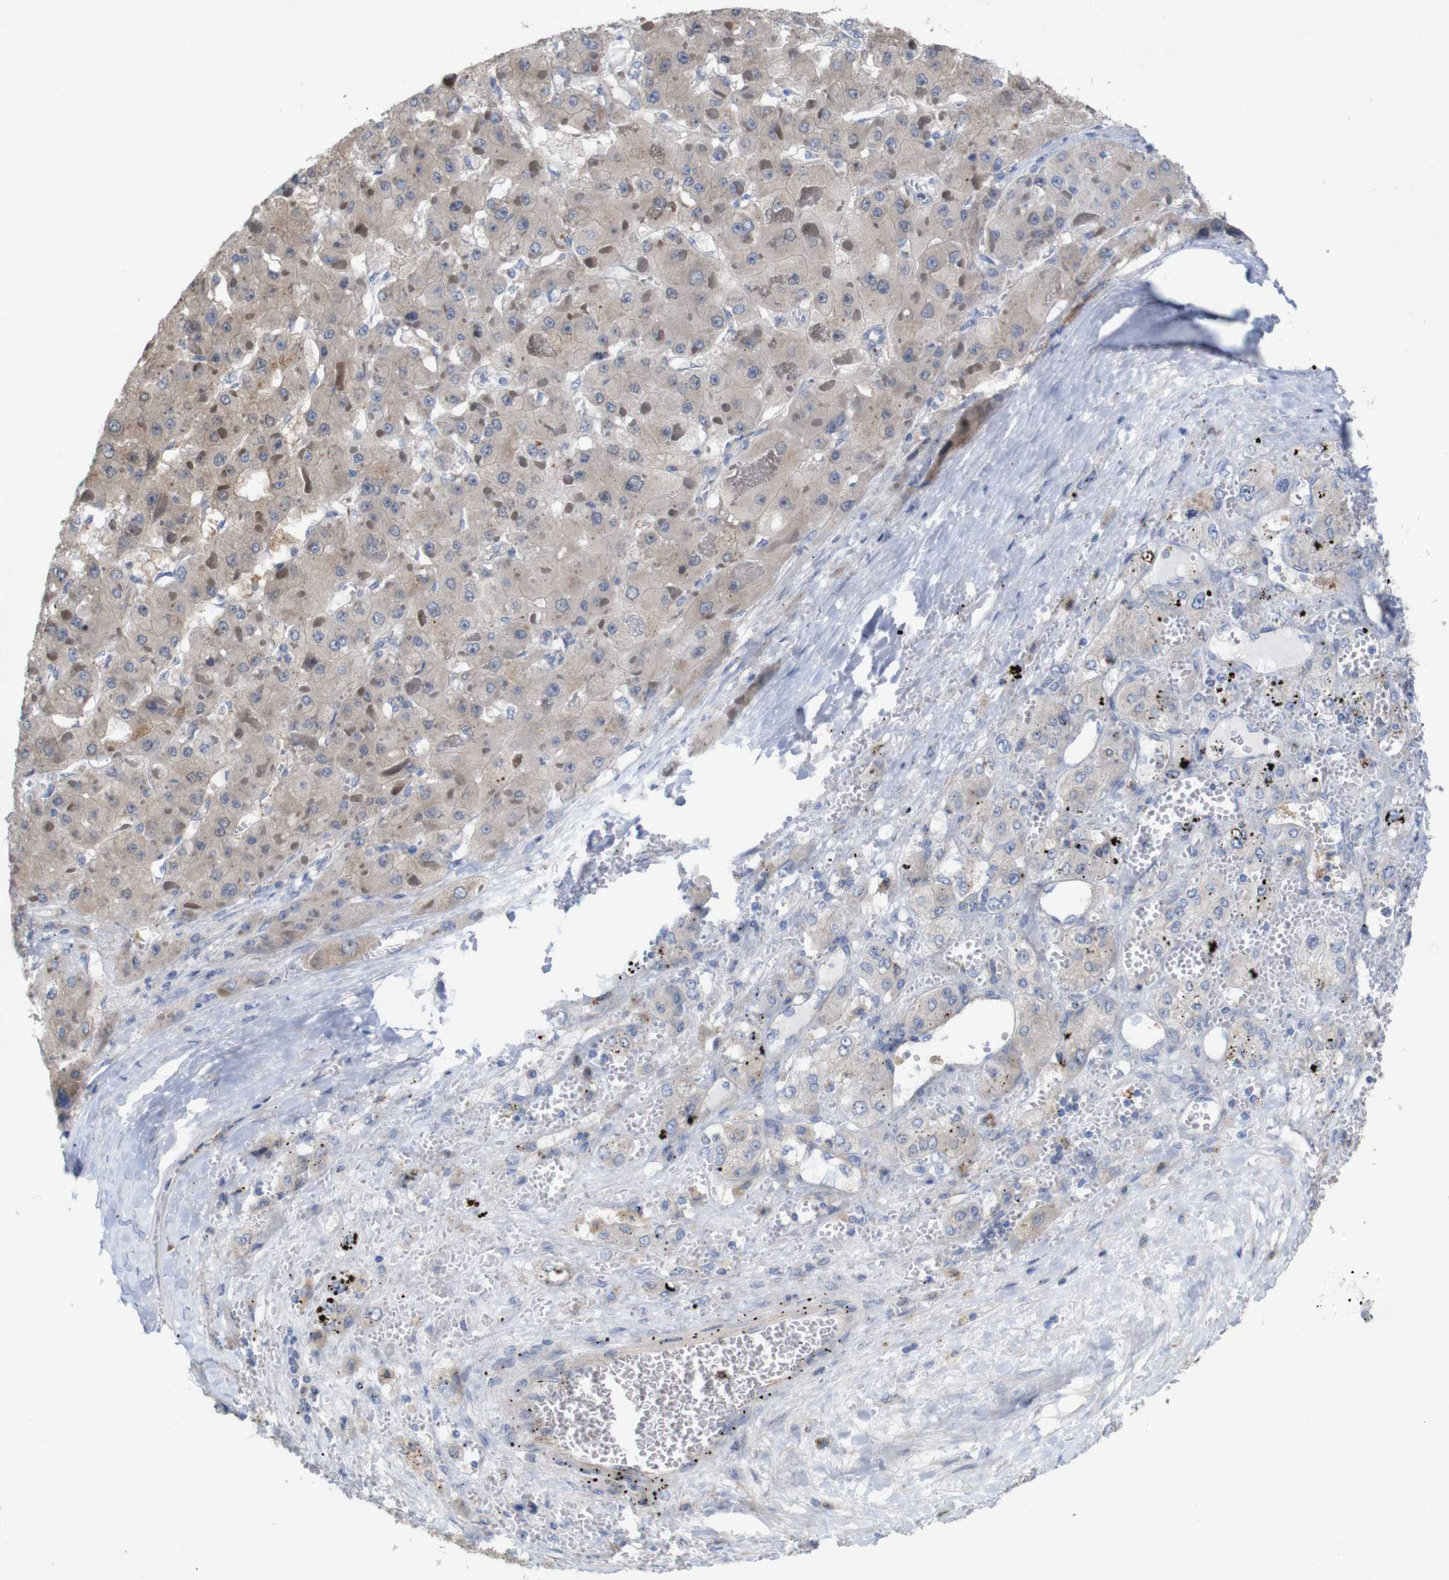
{"staining": {"intensity": "weak", "quantity": "<25%", "location": "cytoplasmic/membranous"}, "tissue": "liver cancer", "cell_type": "Tumor cells", "image_type": "cancer", "snomed": [{"axis": "morphology", "description": "Carcinoma, Hepatocellular, NOS"}, {"axis": "topography", "description": "Liver"}], "caption": "A micrograph of liver hepatocellular carcinoma stained for a protein reveals no brown staining in tumor cells. (IHC, brightfield microscopy, high magnification).", "gene": "MYEOV", "patient": {"sex": "female", "age": 73}}